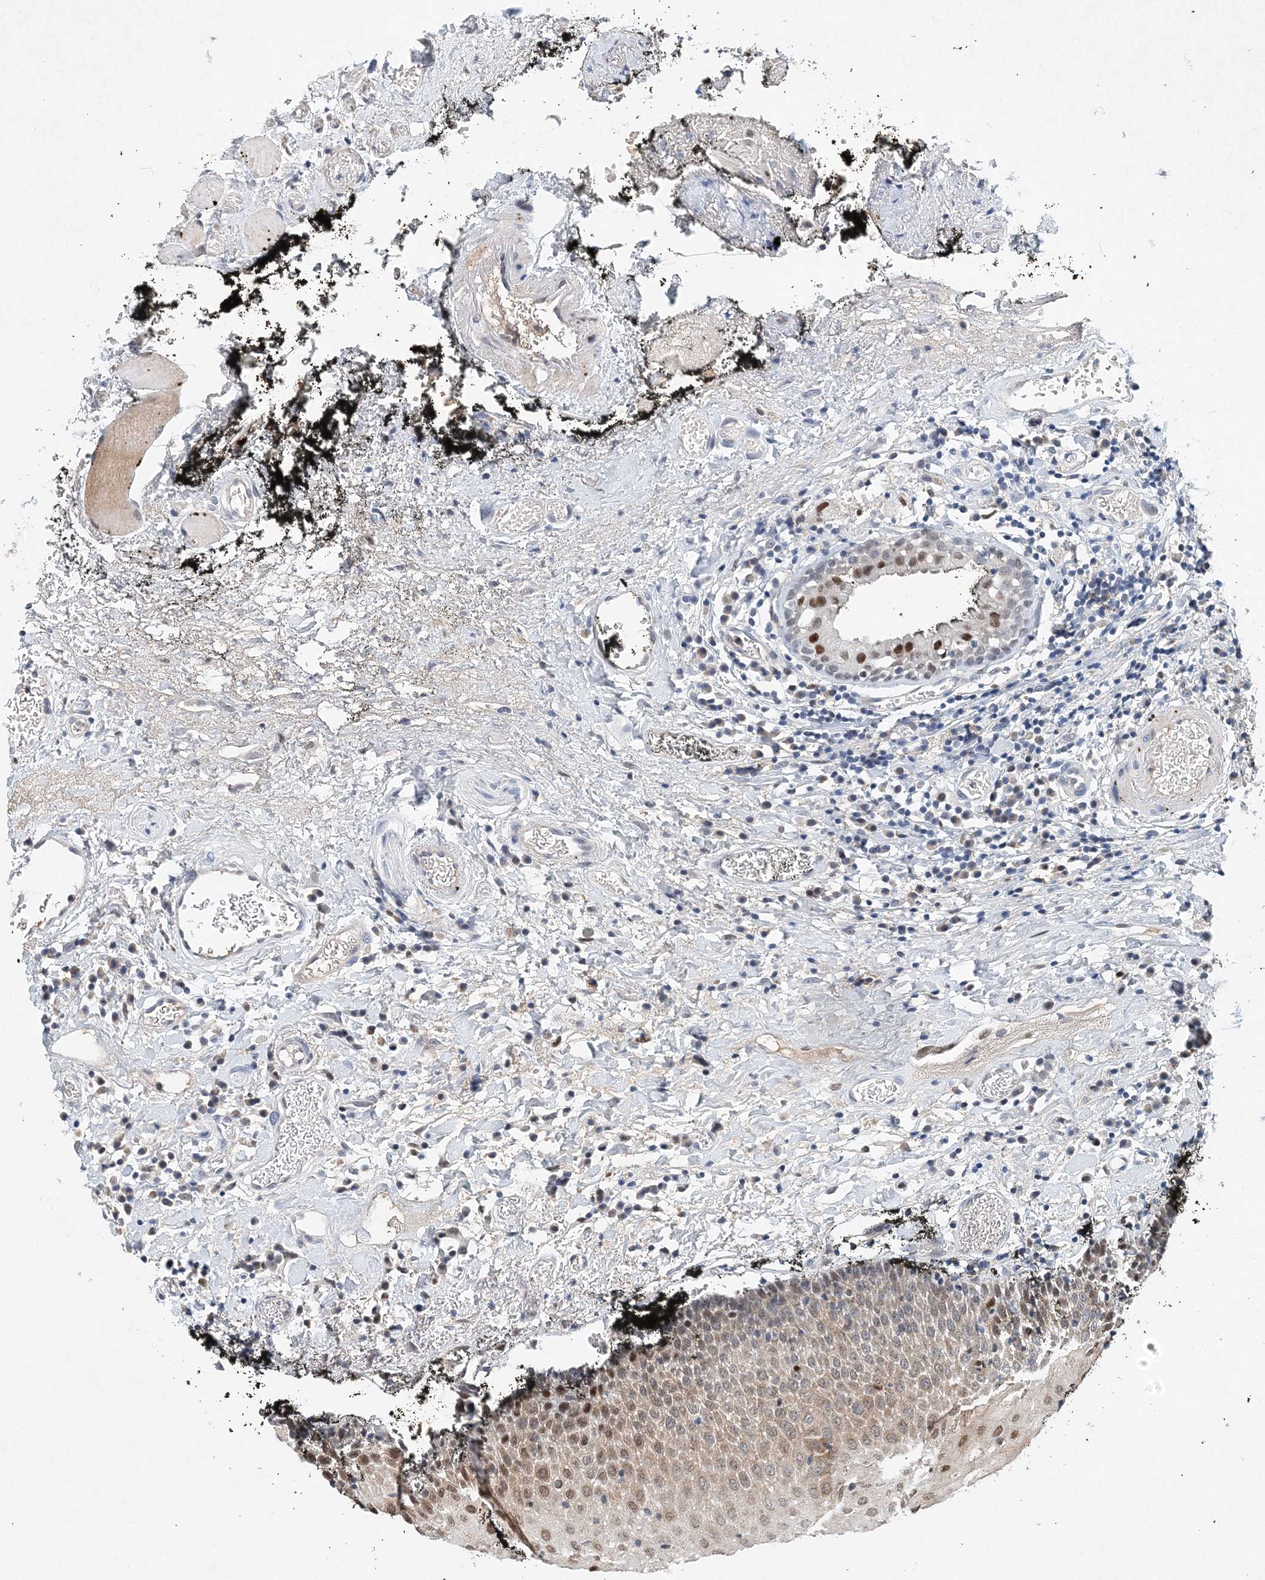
{"staining": {"intensity": "weak", "quantity": "25%-75%", "location": "nuclear"}, "tissue": "oral mucosa", "cell_type": "Squamous epithelial cells", "image_type": "normal", "snomed": [{"axis": "morphology", "description": "Normal tissue, NOS"}, {"axis": "topography", "description": "Oral tissue"}], "caption": "Immunohistochemistry (IHC) image of unremarkable human oral mucosa stained for a protein (brown), which reveals low levels of weak nuclear expression in approximately 25%-75% of squamous epithelial cells.", "gene": "KPNA4", "patient": {"sex": "male", "age": 74}}